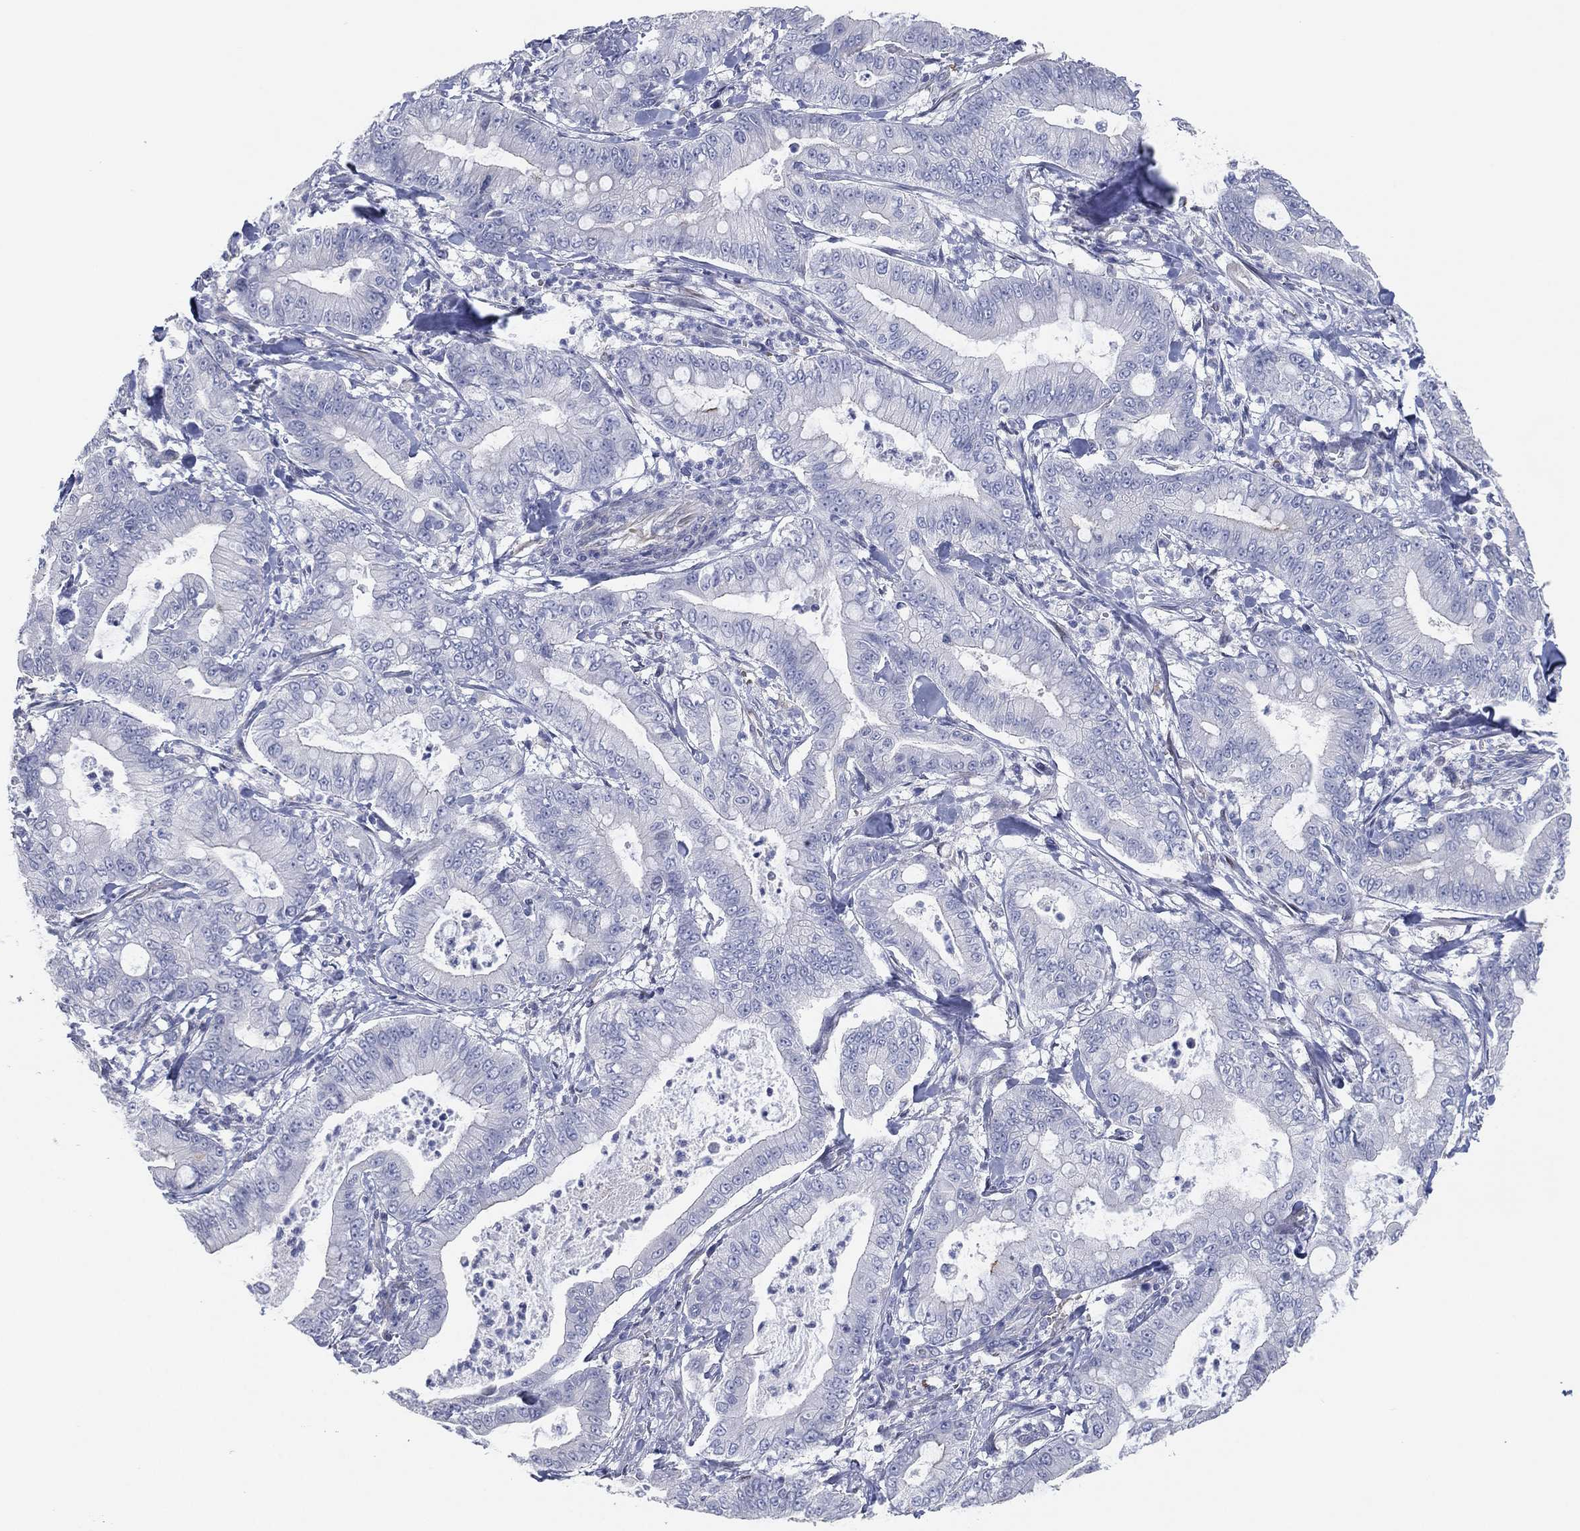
{"staining": {"intensity": "negative", "quantity": "none", "location": "none"}, "tissue": "pancreatic cancer", "cell_type": "Tumor cells", "image_type": "cancer", "snomed": [{"axis": "morphology", "description": "Adenocarcinoma, NOS"}, {"axis": "topography", "description": "Pancreas"}], "caption": "Immunohistochemistry (IHC) of human pancreatic cancer (adenocarcinoma) shows no staining in tumor cells. (IHC, brightfield microscopy, high magnification).", "gene": "CFTR", "patient": {"sex": "male", "age": 71}}